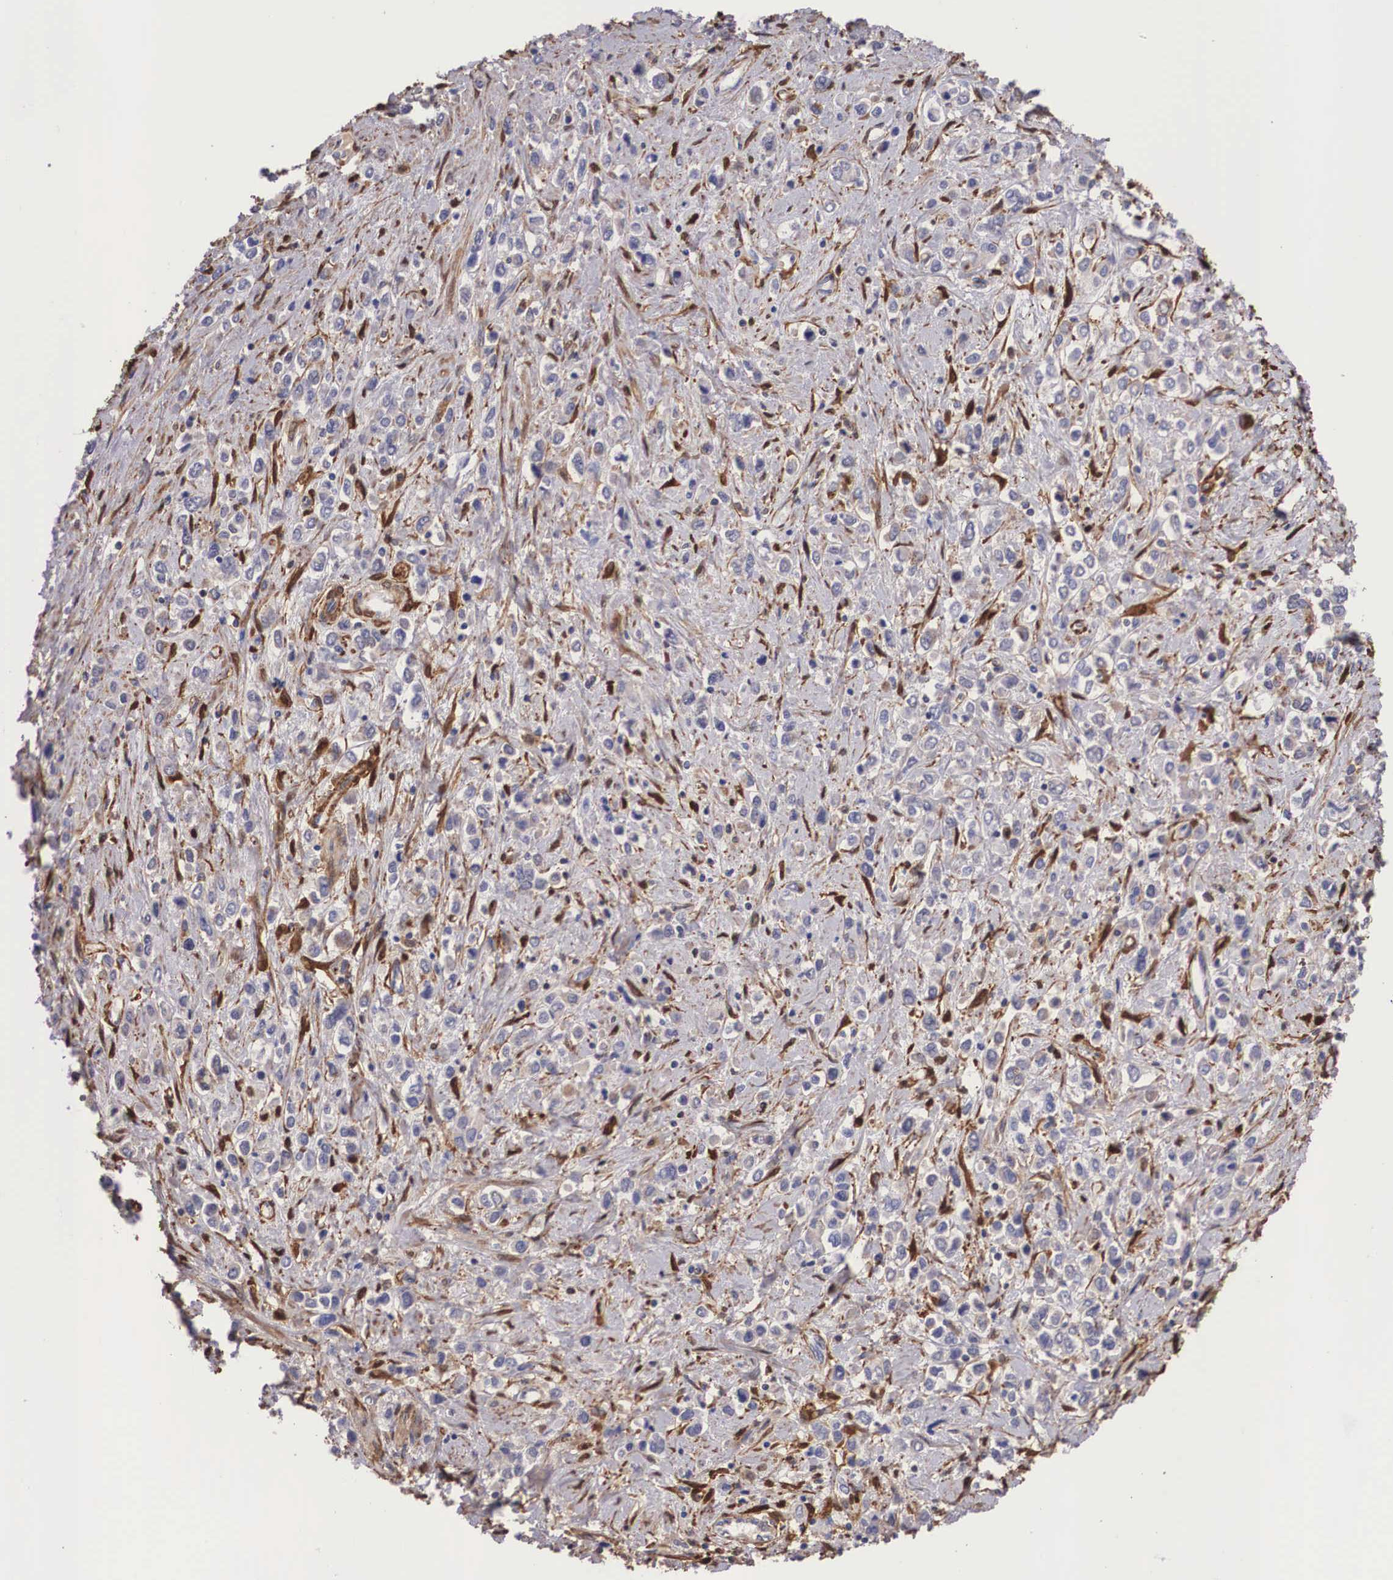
{"staining": {"intensity": "negative", "quantity": "none", "location": "none"}, "tissue": "stomach cancer", "cell_type": "Tumor cells", "image_type": "cancer", "snomed": [{"axis": "morphology", "description": "Adenocarcinoma, NOS"}, {"axis": "topography", "description": "Stomach, upper"}], "caption": "Histopathology image shows no protein positivity in tumor cells of adenocarcinoma (stomach) tissue. (Immunohistochemistry, brightfield microscopy, high magnification).", "gene": "LGALS1", "patient": {"sex": "male", "age": 76}}